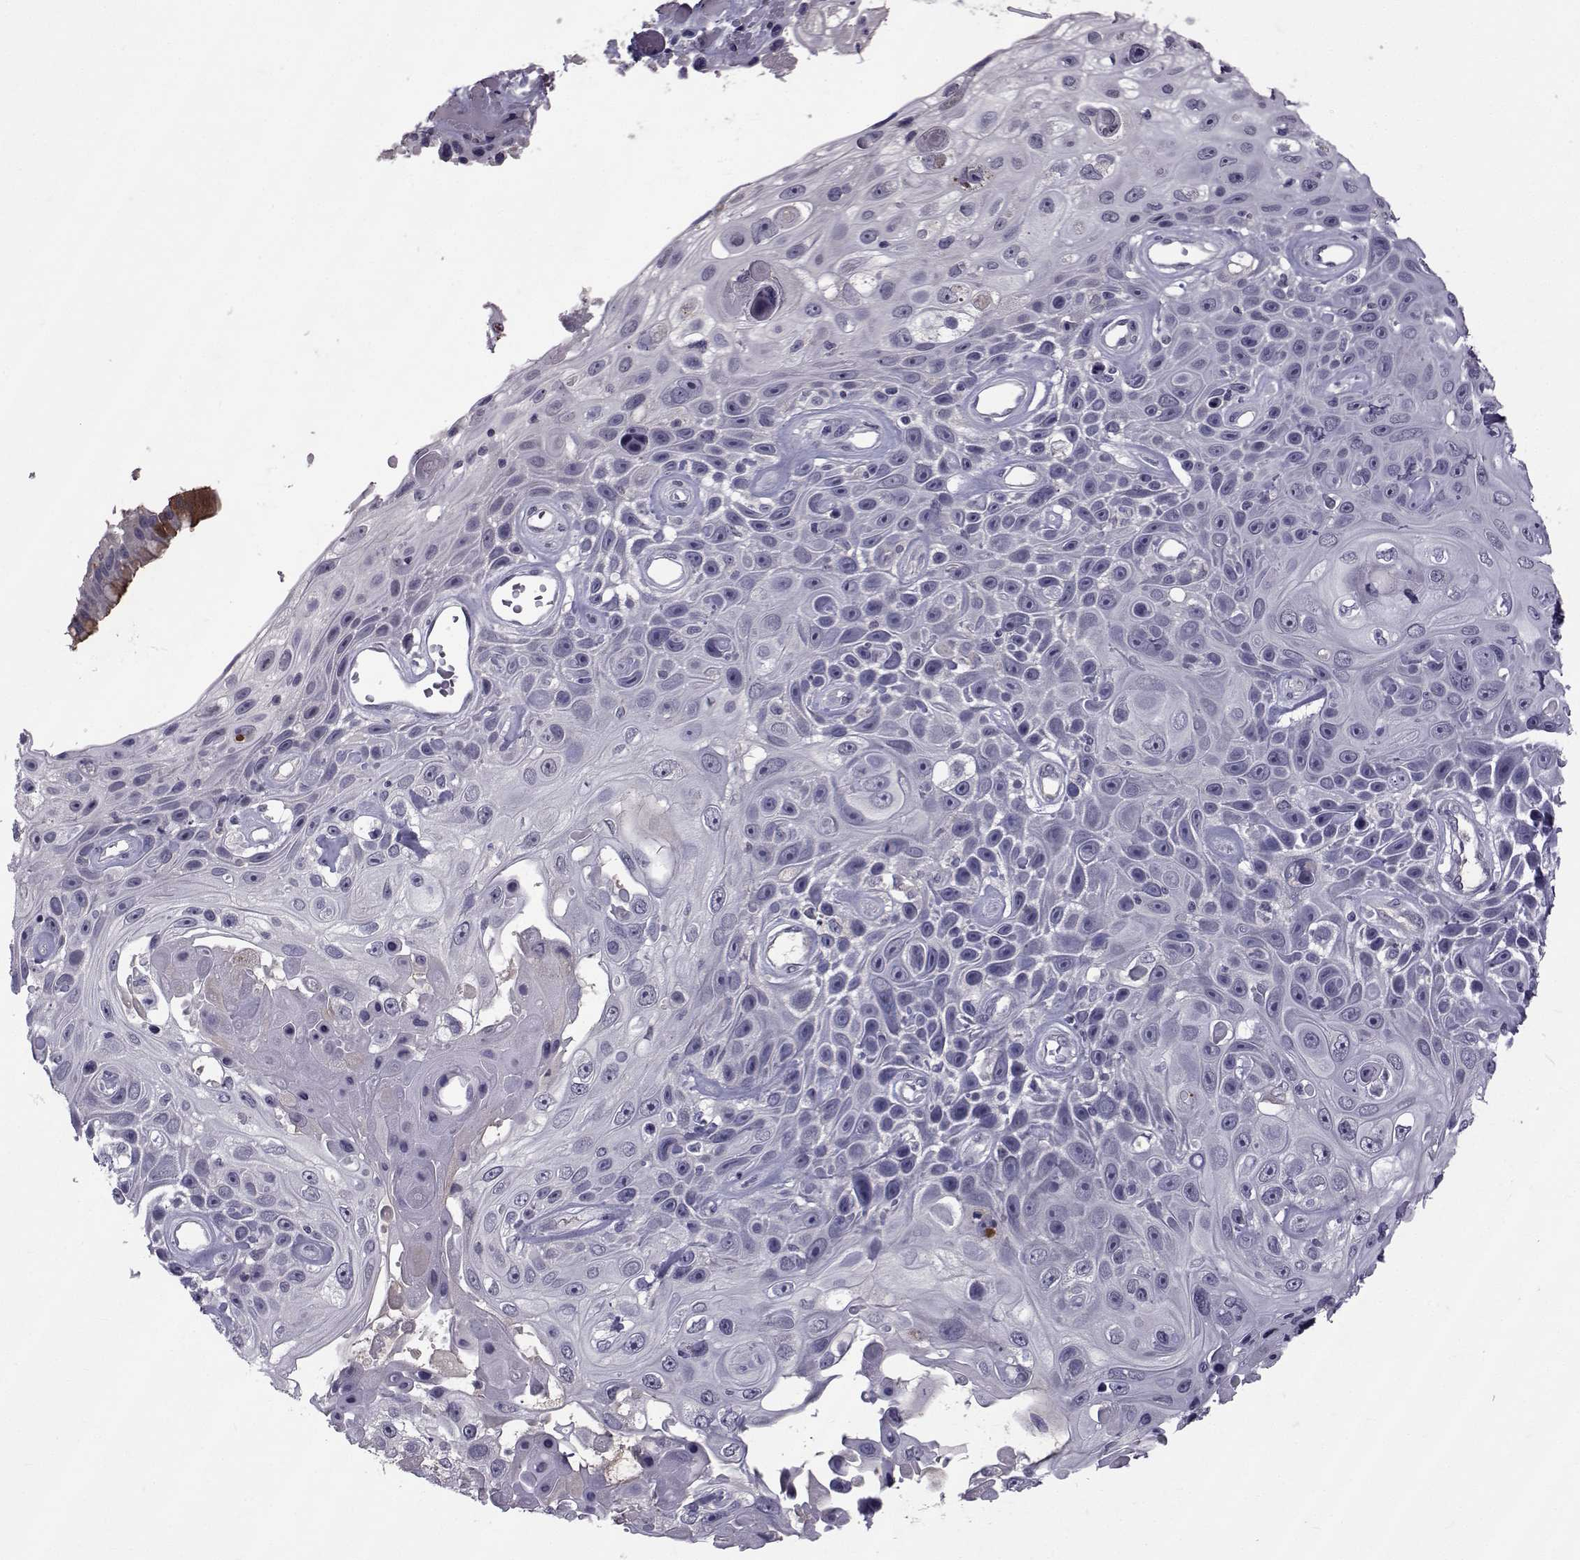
{"staining": {"intensity": "negative", "quantity": "none", "location": "none"}, "tissue": "skin cancer", "cell_type": "Tumor cells", "image_type": "cancer", "snomed": [{"axis": "morphology", "description": "Squamous cell carcinoma, NOS"}, {"axis": "topography", "description": "Skin"}], "caption": "This is a histopathology image of immunohistochemistry (IHC) staining of skin cancer, which shows no positivity in tumor cells. The staining was performed using DAB to visualize the protein expression in brown, while the nuclei were stained in blue with hematoxylin (Magnification: 20x).", "gene": "TNFRSF11B", "patient": {"sex": "male", "age": 82}}